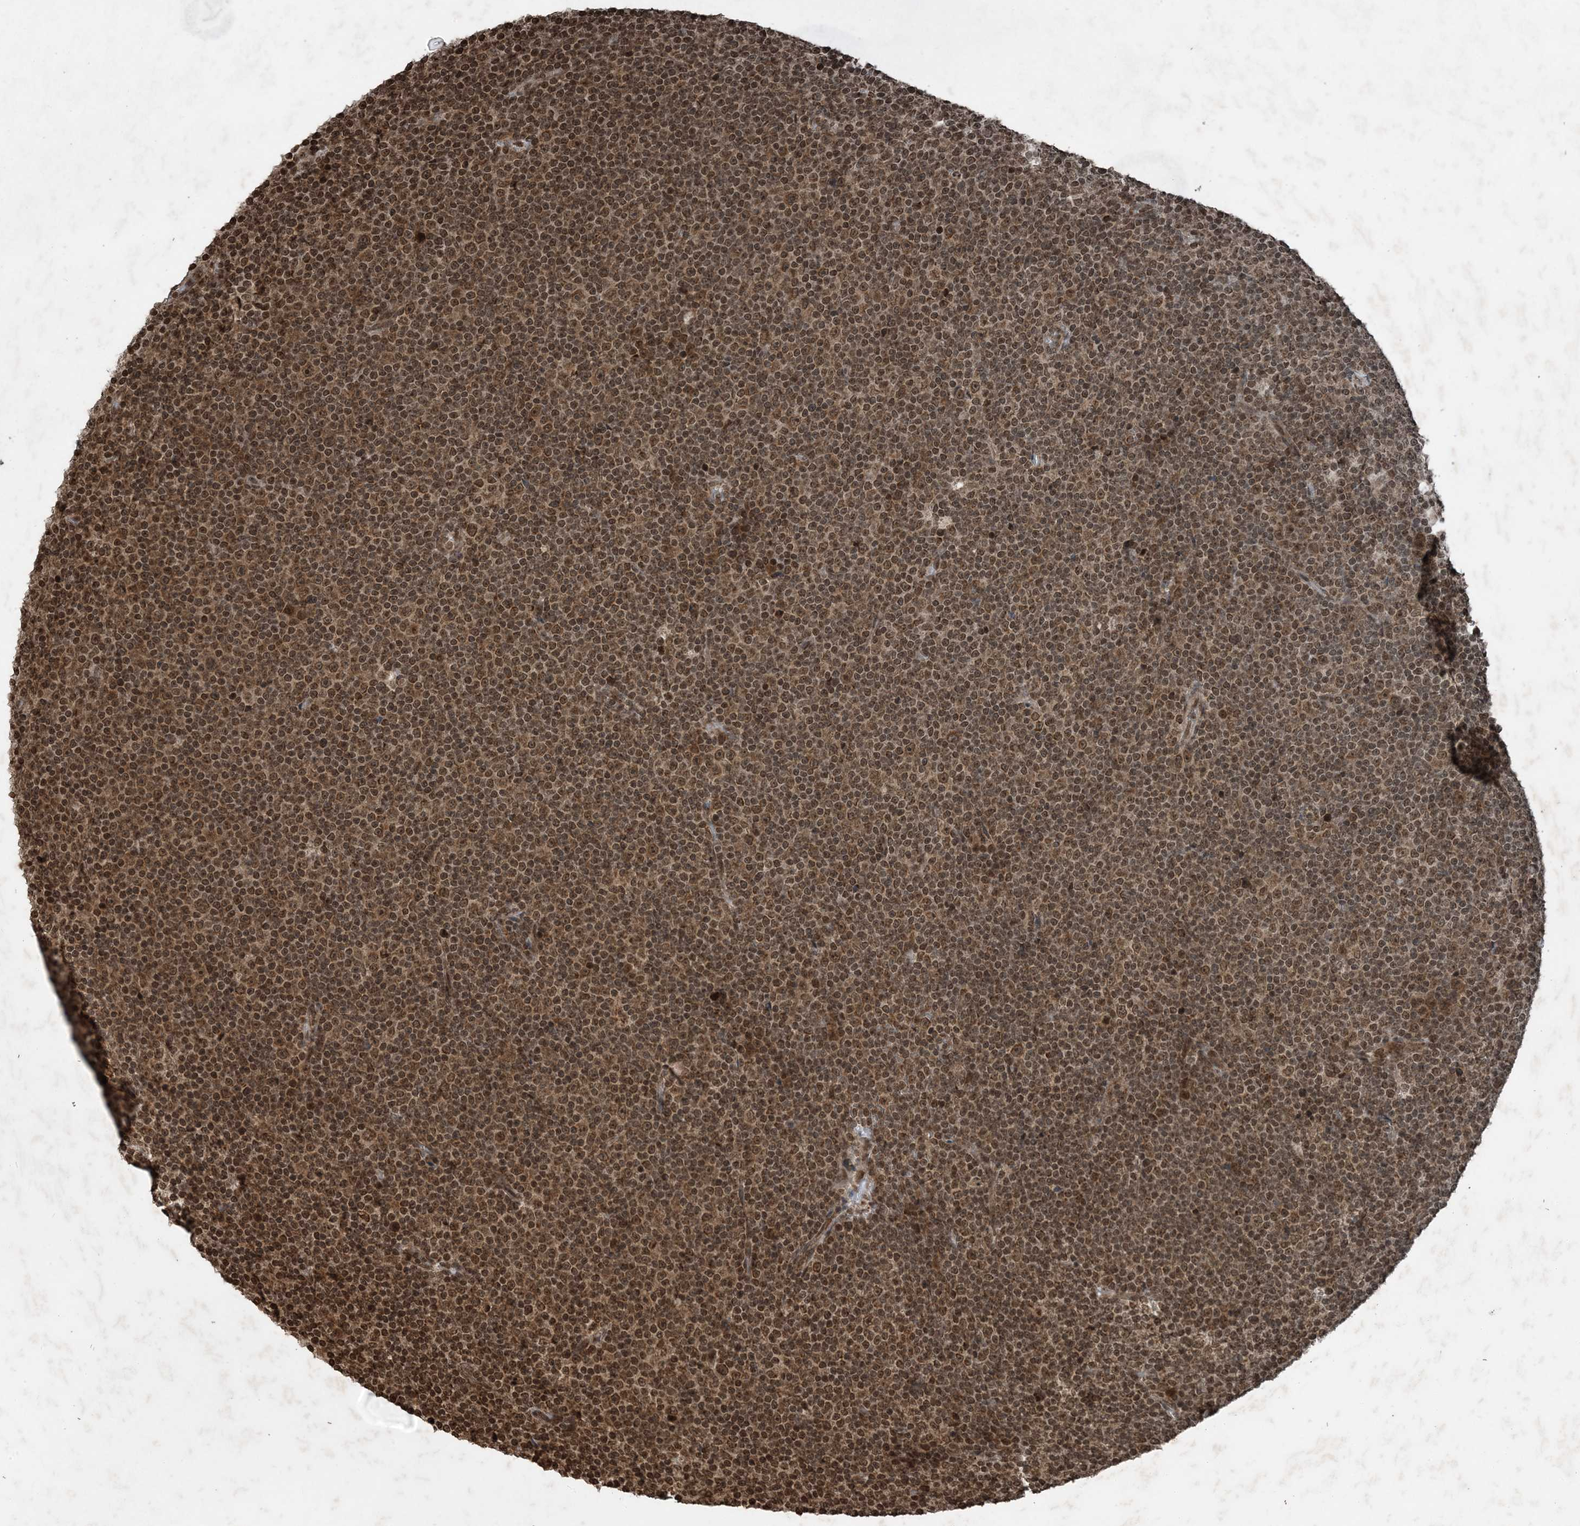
{"staining": {"intensity": "moderate", "quantity": ">75%", "location": "nuclear"}, "tissue": "lymphoma", "cell_type": "Tumor cells", "image_type": "cancer", "snomed": [{"axis": "morphology", "description": "Malignant lymphoma, non-Hodgkin's type, Low grade"}, {"axis": "topography", "description": "Lymph node"}], "caption": "The immunohistochemical stain highlights moderate nuclear staining in tumor cells of malignant lymphoma, non-Hodgkin's type (low-grade) tissue. (IHC, brightfield microscopy, high magnification).", "gene": "ZFAND2B", "patient": {"sex": "female", "age": 67}}